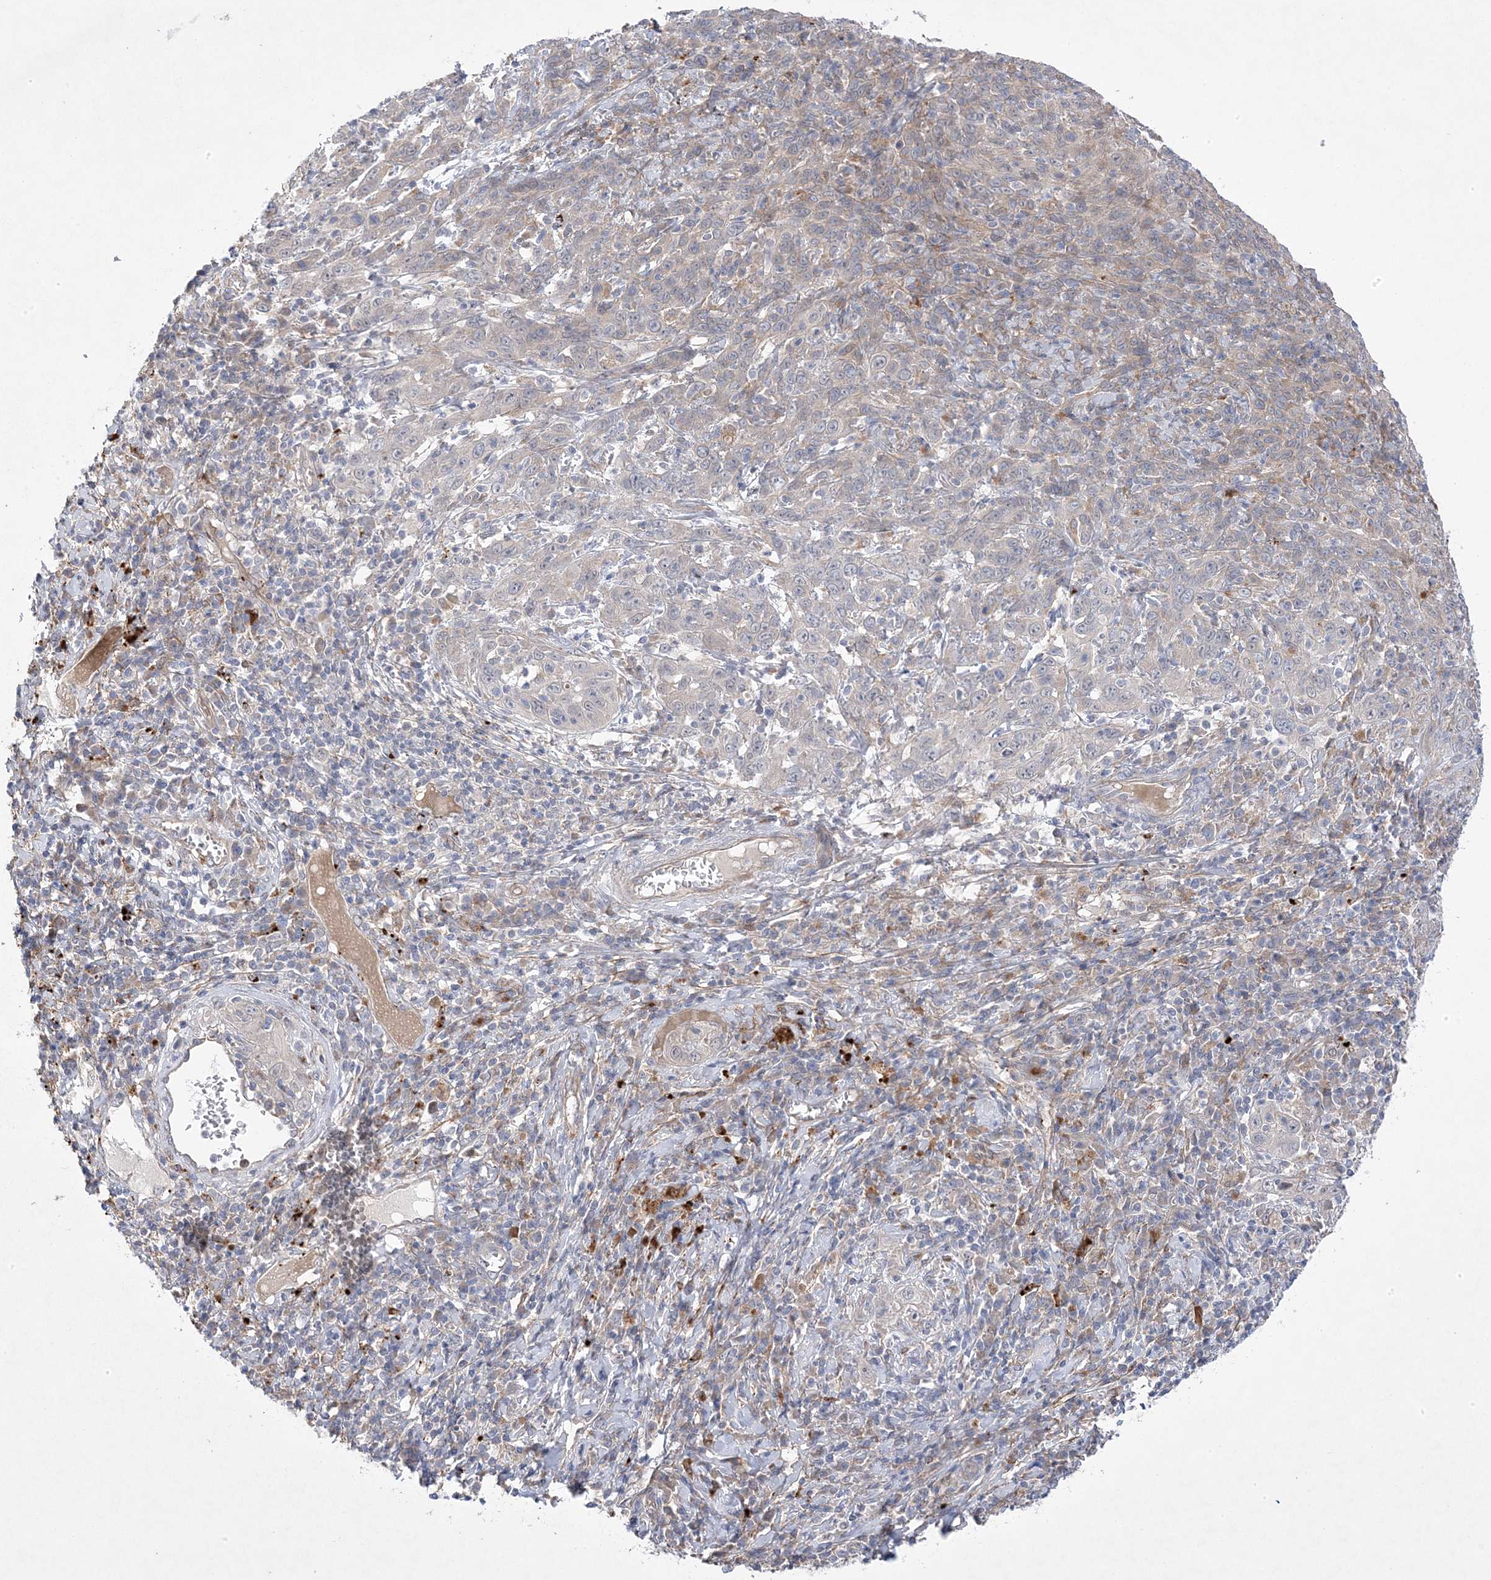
{"staining": {"intensity": "negative", "quantity": "none", "location": "none"}, "tissue": "cervical cancer", "cell_type": "Tumor cells", "image_type": "cancer", "snomed": [{"axis": "morphology", "description": "Squamous cell carcinoma, NOS"}, {"axis": "topography", "description": "Cervix"}], "caption": "IHC micrograph of neoplastic tissue: squamous cell carcinoma (cervical) stained with DAB (3,3'-diaminobenzidine) exhibits no significant protein positivity in tumor cells.", "gene": "ANAPC1", "patient": {"sex": "female", "age": 46}}